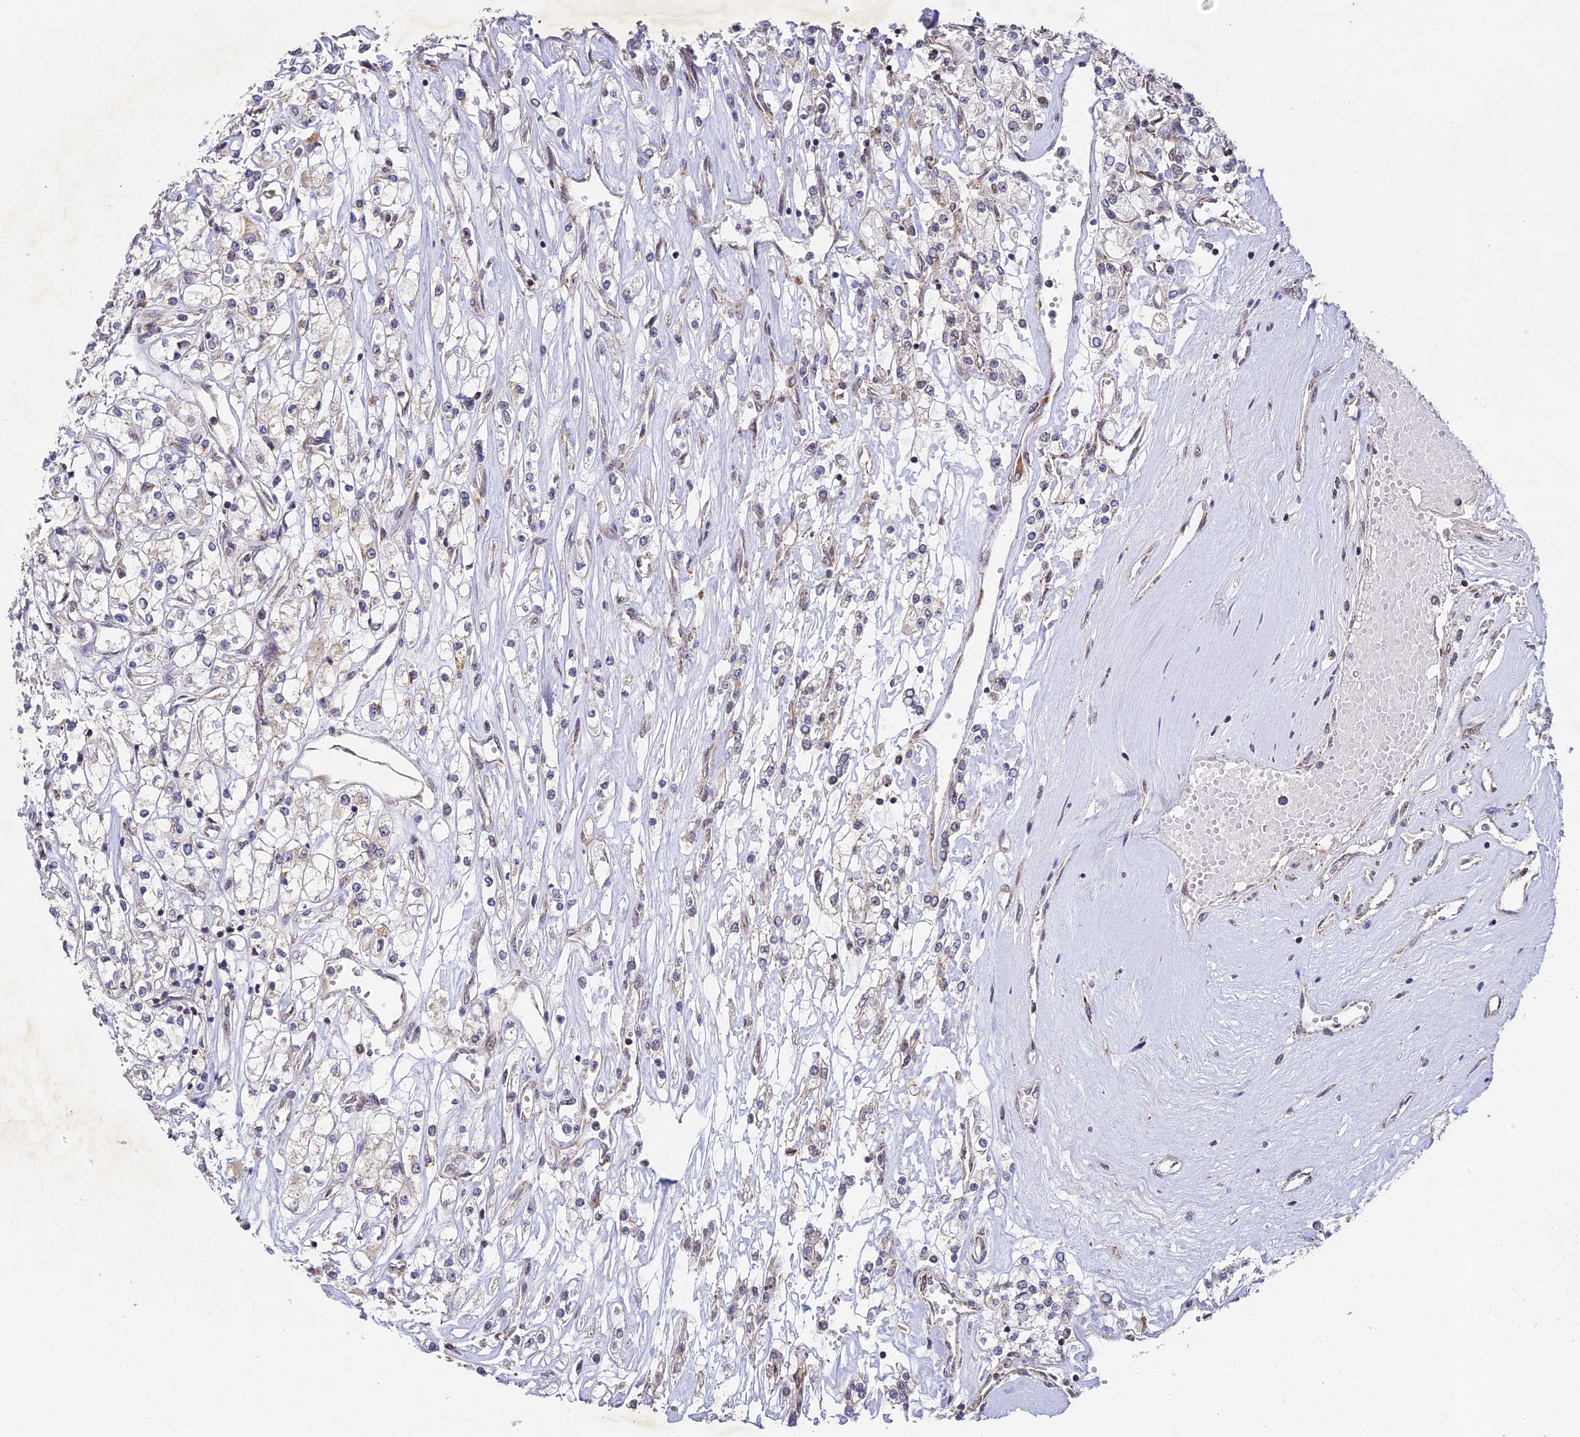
{"staining": {"intensity": "negative", "quantity": "none", "location": "none"}, "tissue": "renal cancer", "cell_type": "Tumor cells", "image_type": "cancer", "snomed": [{"axis": "morphology", "description": "Adenocarcinoma, NOS"}, {"axis": "topography", "description": "Kidney"}], "caption": "A high-resolution image shows IHC staining of renal adenocarcinoma, which demonstrates no significant positivity in tumor cells.", "gene": "DNAAF10", "patient": {"sex": "female", "age": 59}}